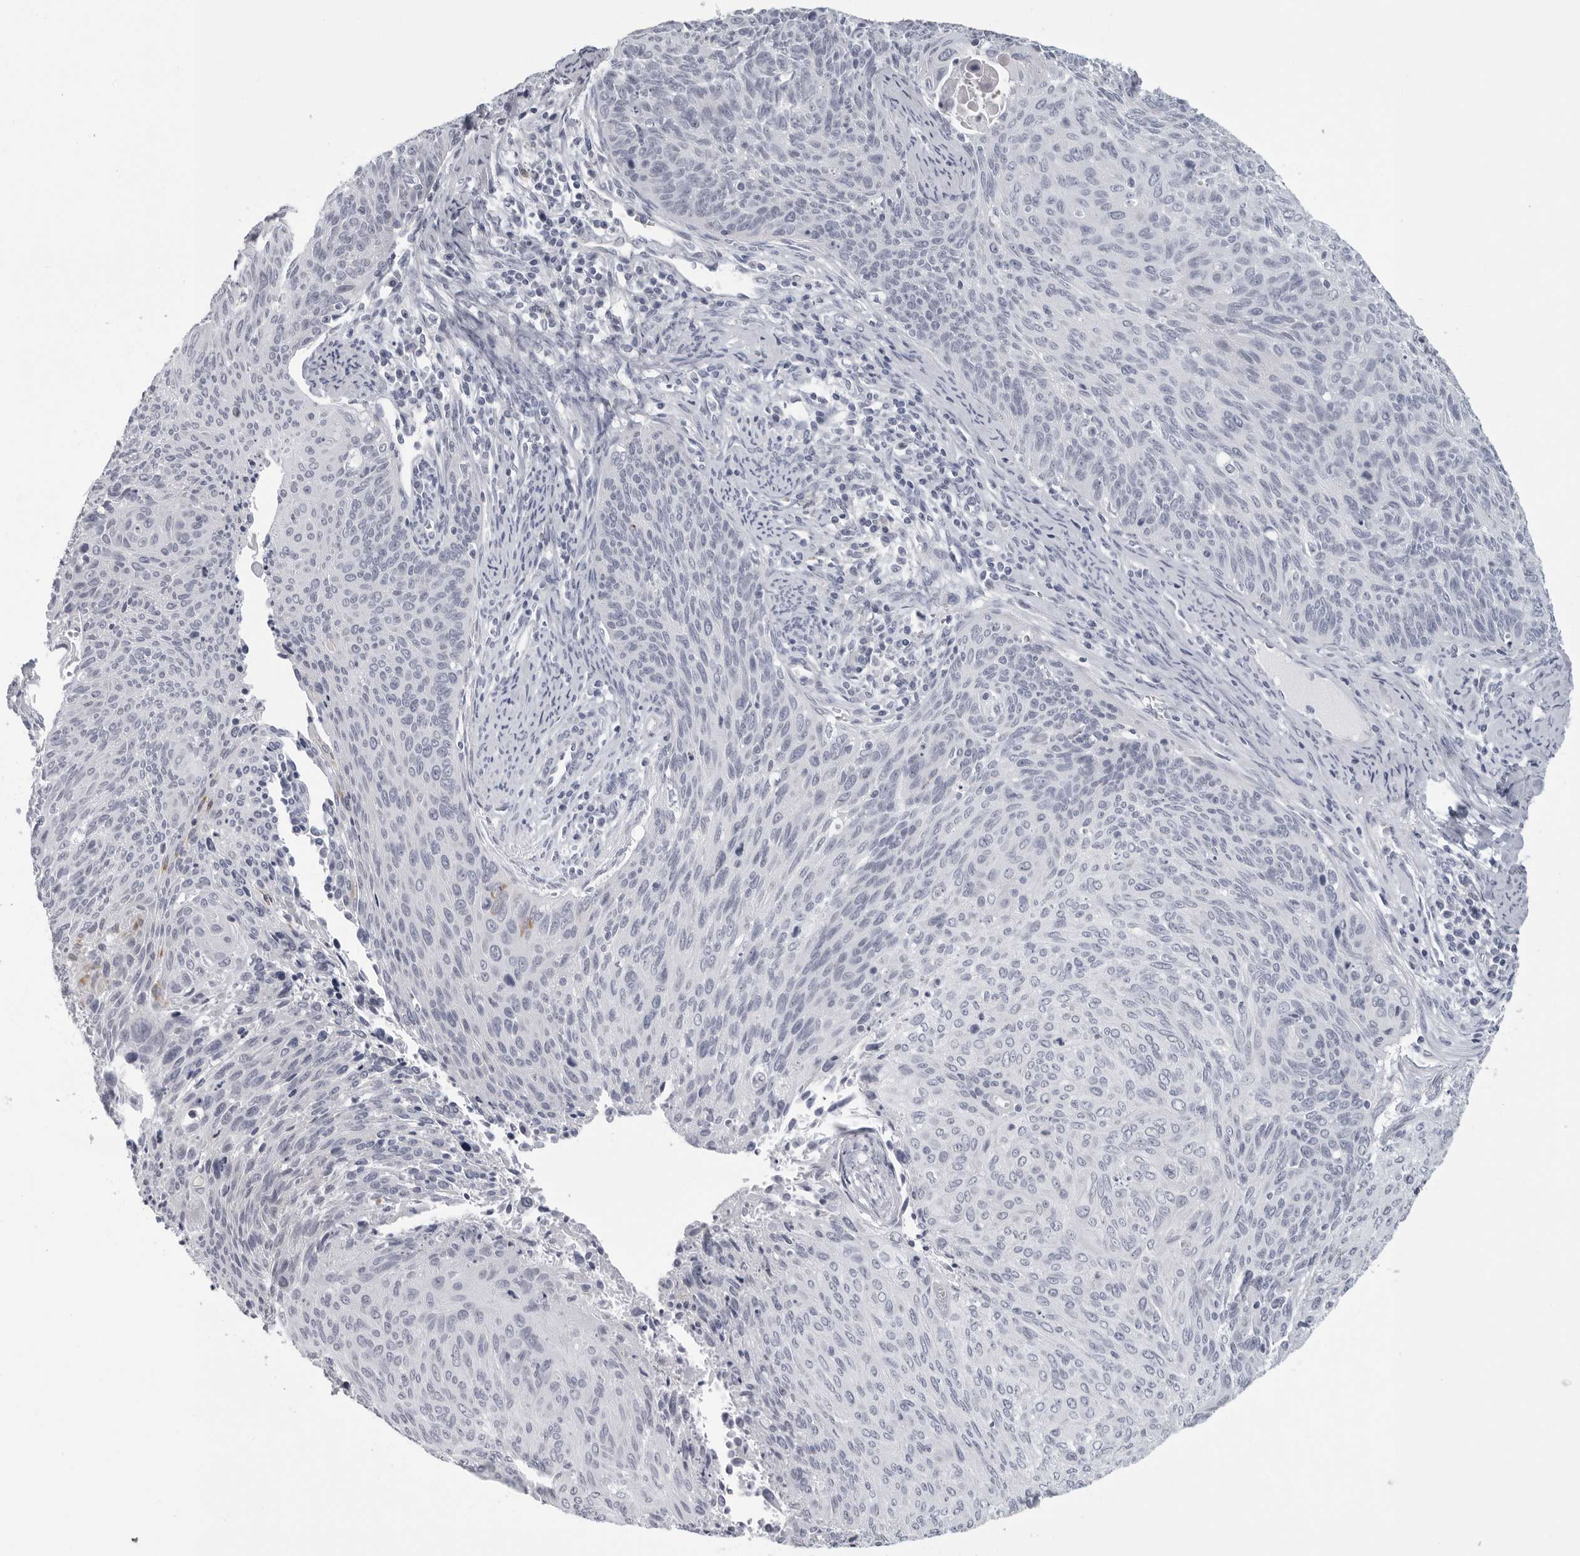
{"staining": {"intensity": "negative", "quantity": "none", "location": "none"}, "tissue": "cervical cancer", "cell_type": "Tumor cells", "image_type": "cancer", "snomed": [{"axis": "morphology", "description": "Squamous cell carcinoma, NOS"}, {"axis": "topography", "description": "Cervix"}], "caption": "Immunohistochemical staining of cervical squamous cell carcinoma demonstrates no significant staining in tumor cells.", "gene": "OPLAH", "patient": {"sex": "female", "age": 55}}